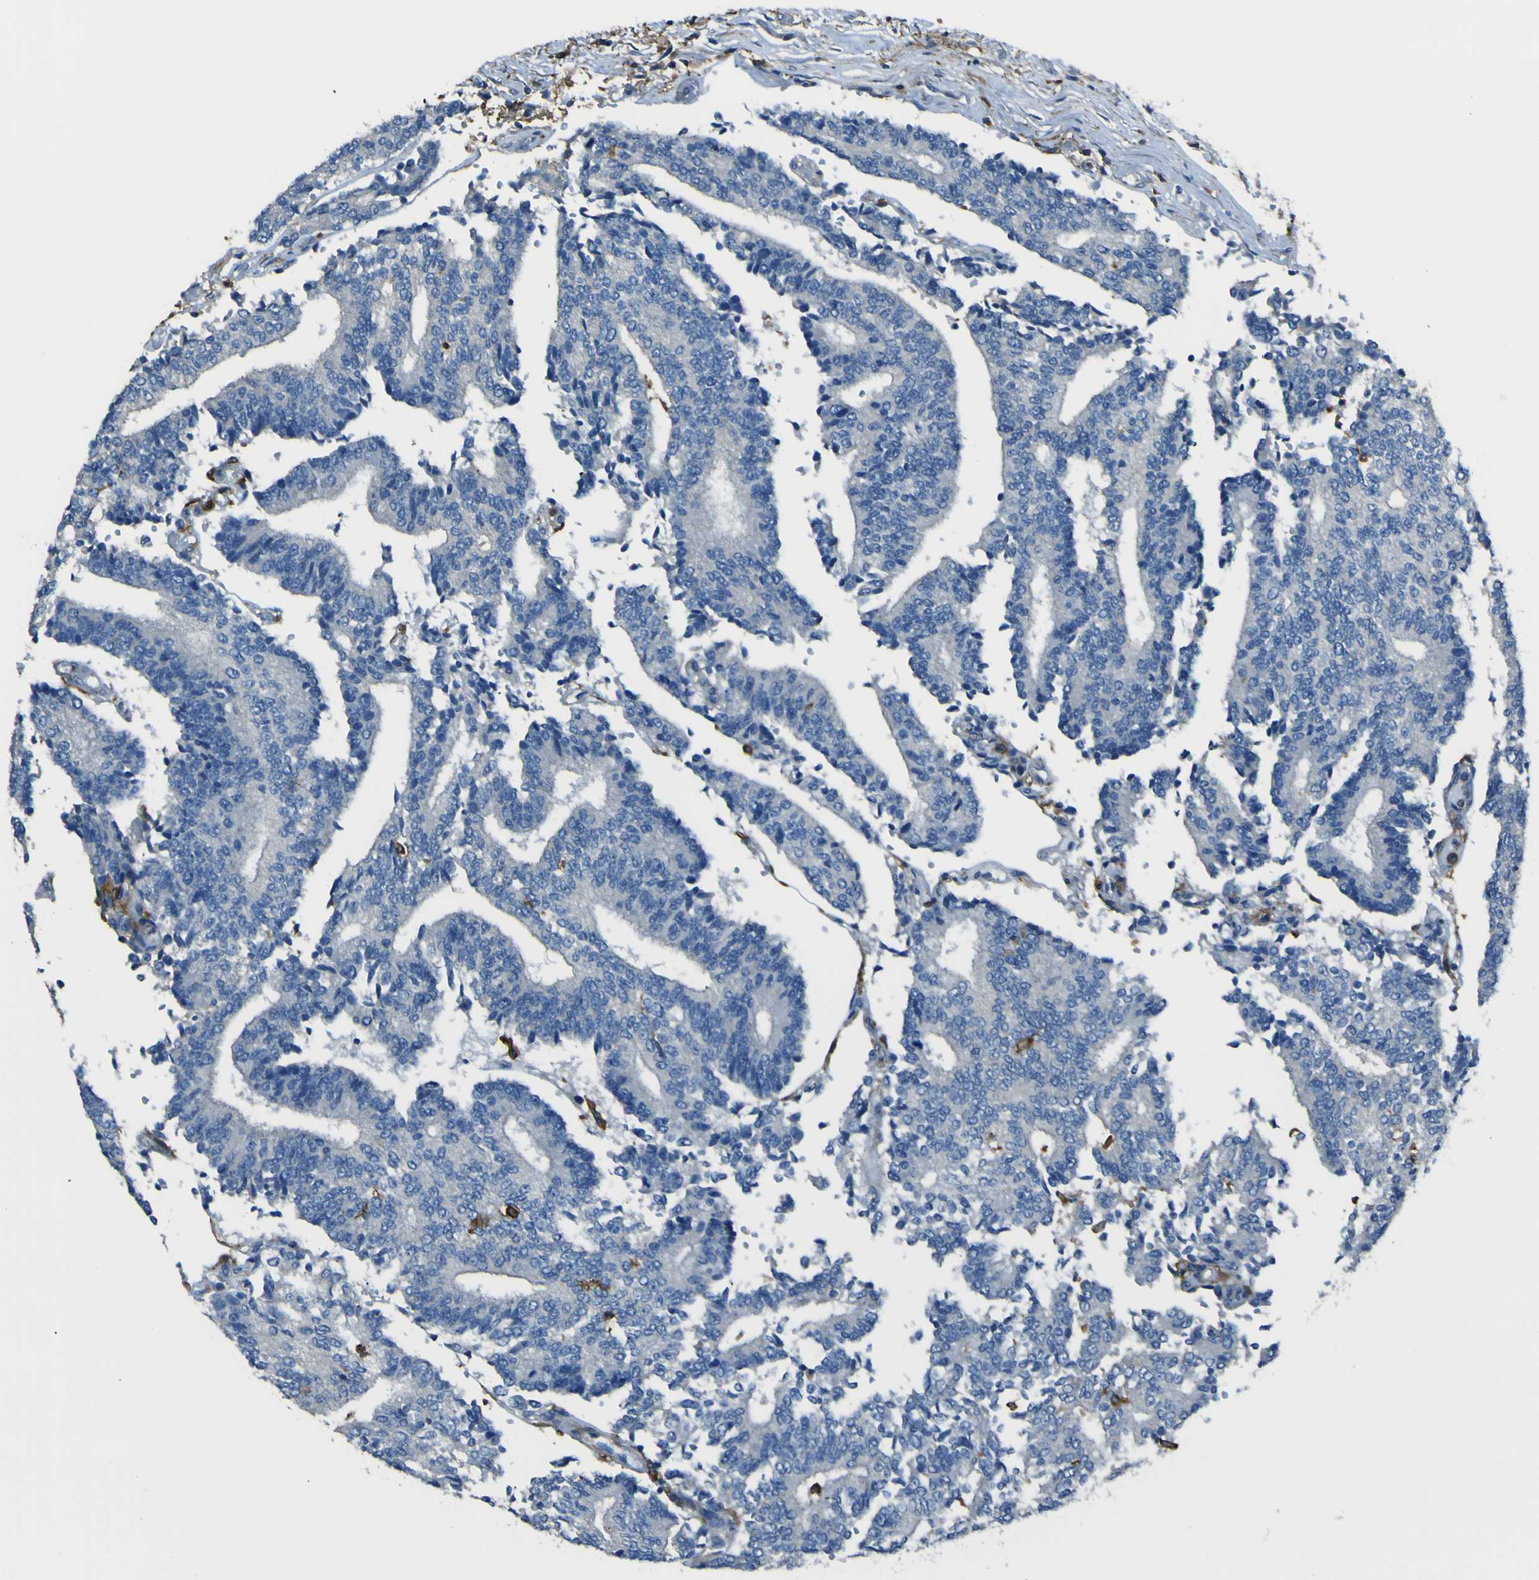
{"staining": {"intensity": "negative", "quantity": "none", "location": "none"}, "tissue": "prostate cancer", "cell_type": "Tumor cells", "image_type": "cancer", "snomed": [{"axis": "morphology", "description": "Normal tissue, NOS"}, {"axis": "morphology", "description": "Adenocarcinoma, High grade"}, {"axis": "topography", "description": "Prostate"}, {"axis": "topography", "description": "Seminal veicle"}], "caption": "IHC image of high-grade adenocarcinoma (prostate) stained for a protein (brown), which exhibits no expression in tumor cells.", "gene": "LAIR1", "patient": {"sex": "male", "age": 55}}